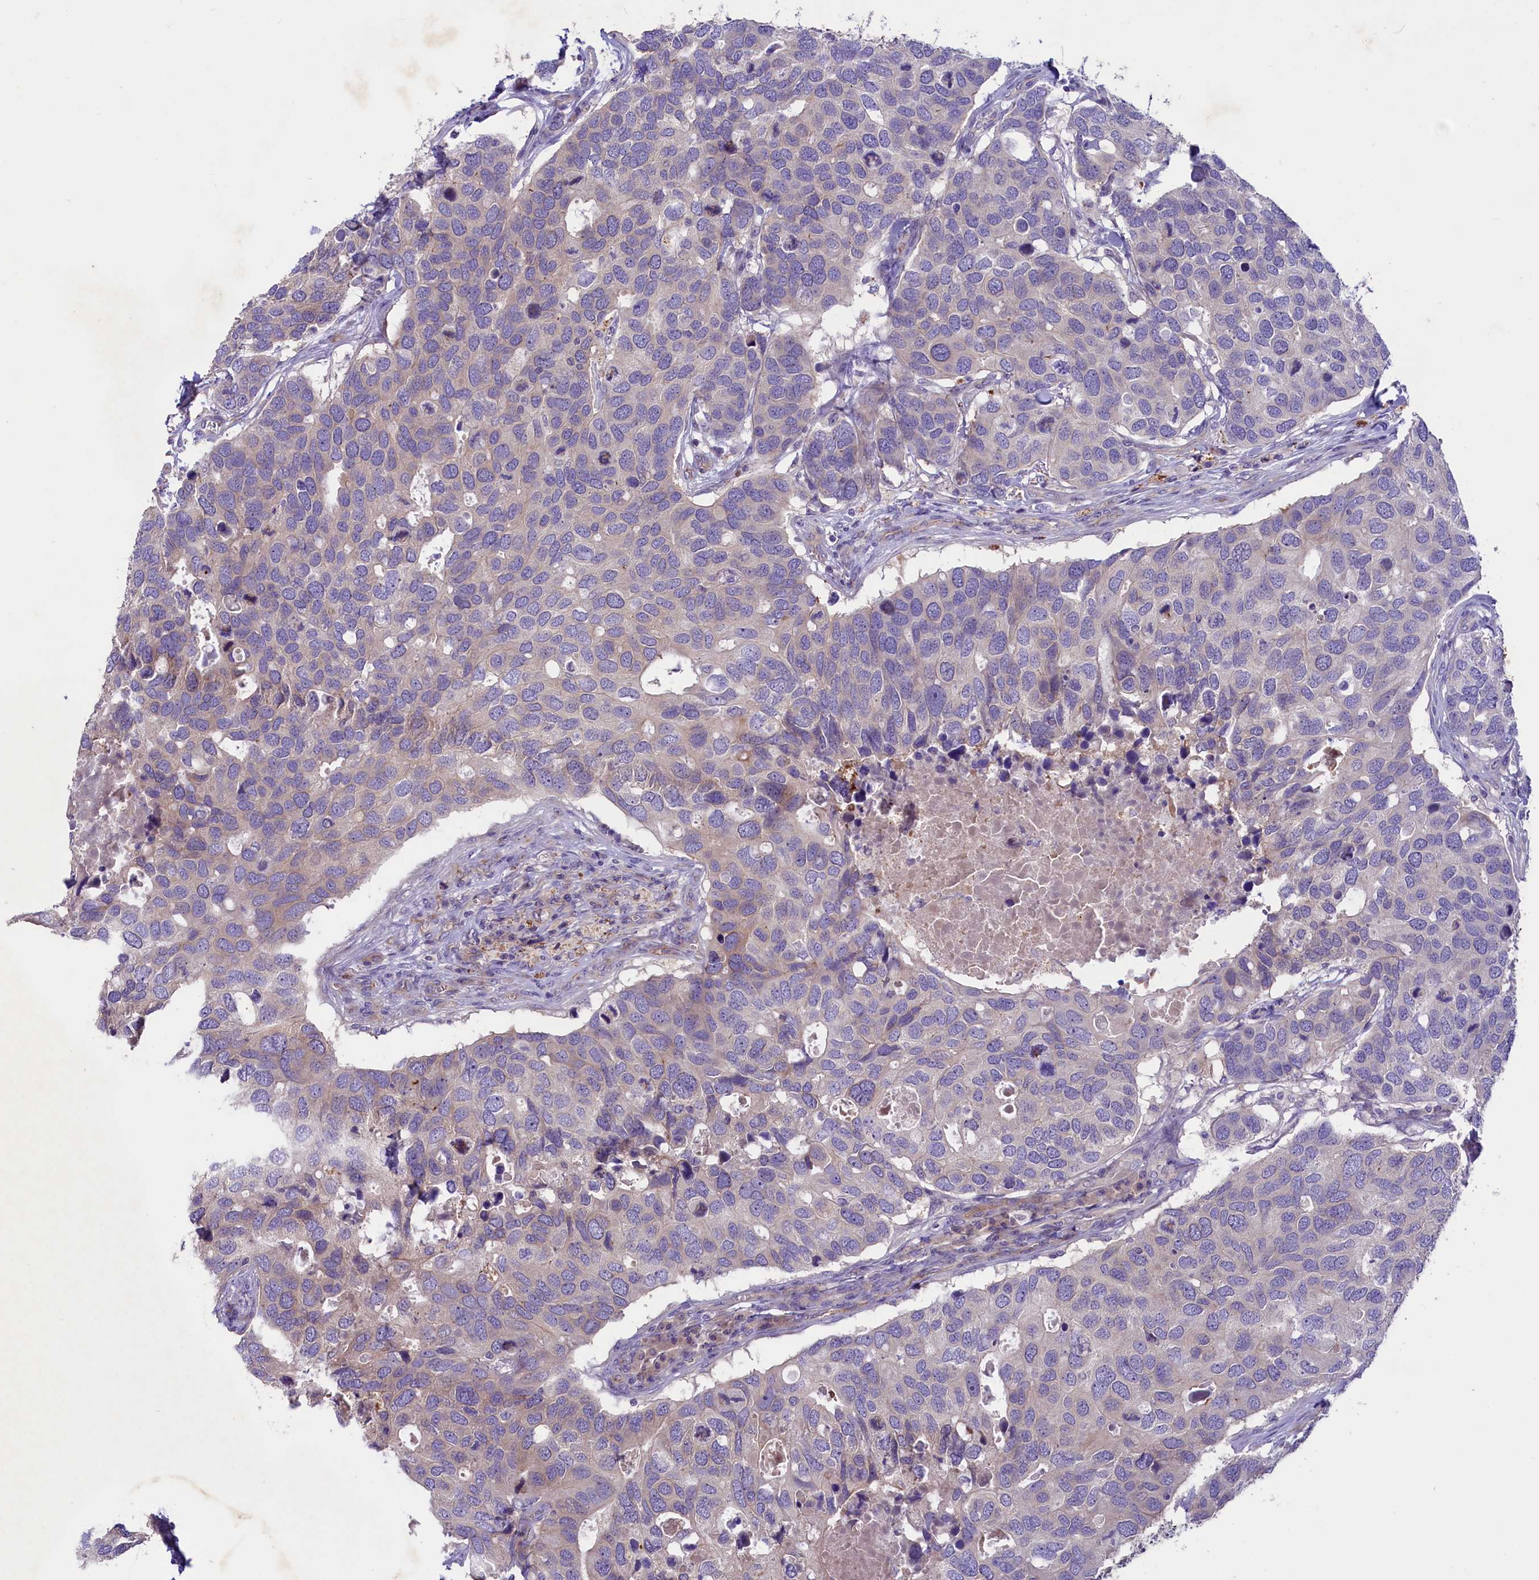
{"staining": {"intensity": "moderate", "quantity": "<25%", "location": "nuclear"}, "tissue": "breast cancer", "cell_type": "Tumor cells", "image_type": "cancer", "snomed": [{"axis": "morphology", "description": "Duct carcinoma"}, {"axis": "topography", "description": "Breast"}], "caption": "This is a micrograph of immunohistochemistry staining of breast intraductal carcinoma, which shows moderate expression in the nuclear of tumor cells.", "gene": "CD99L2", "patient": {"sex": "female", "age": 83}}